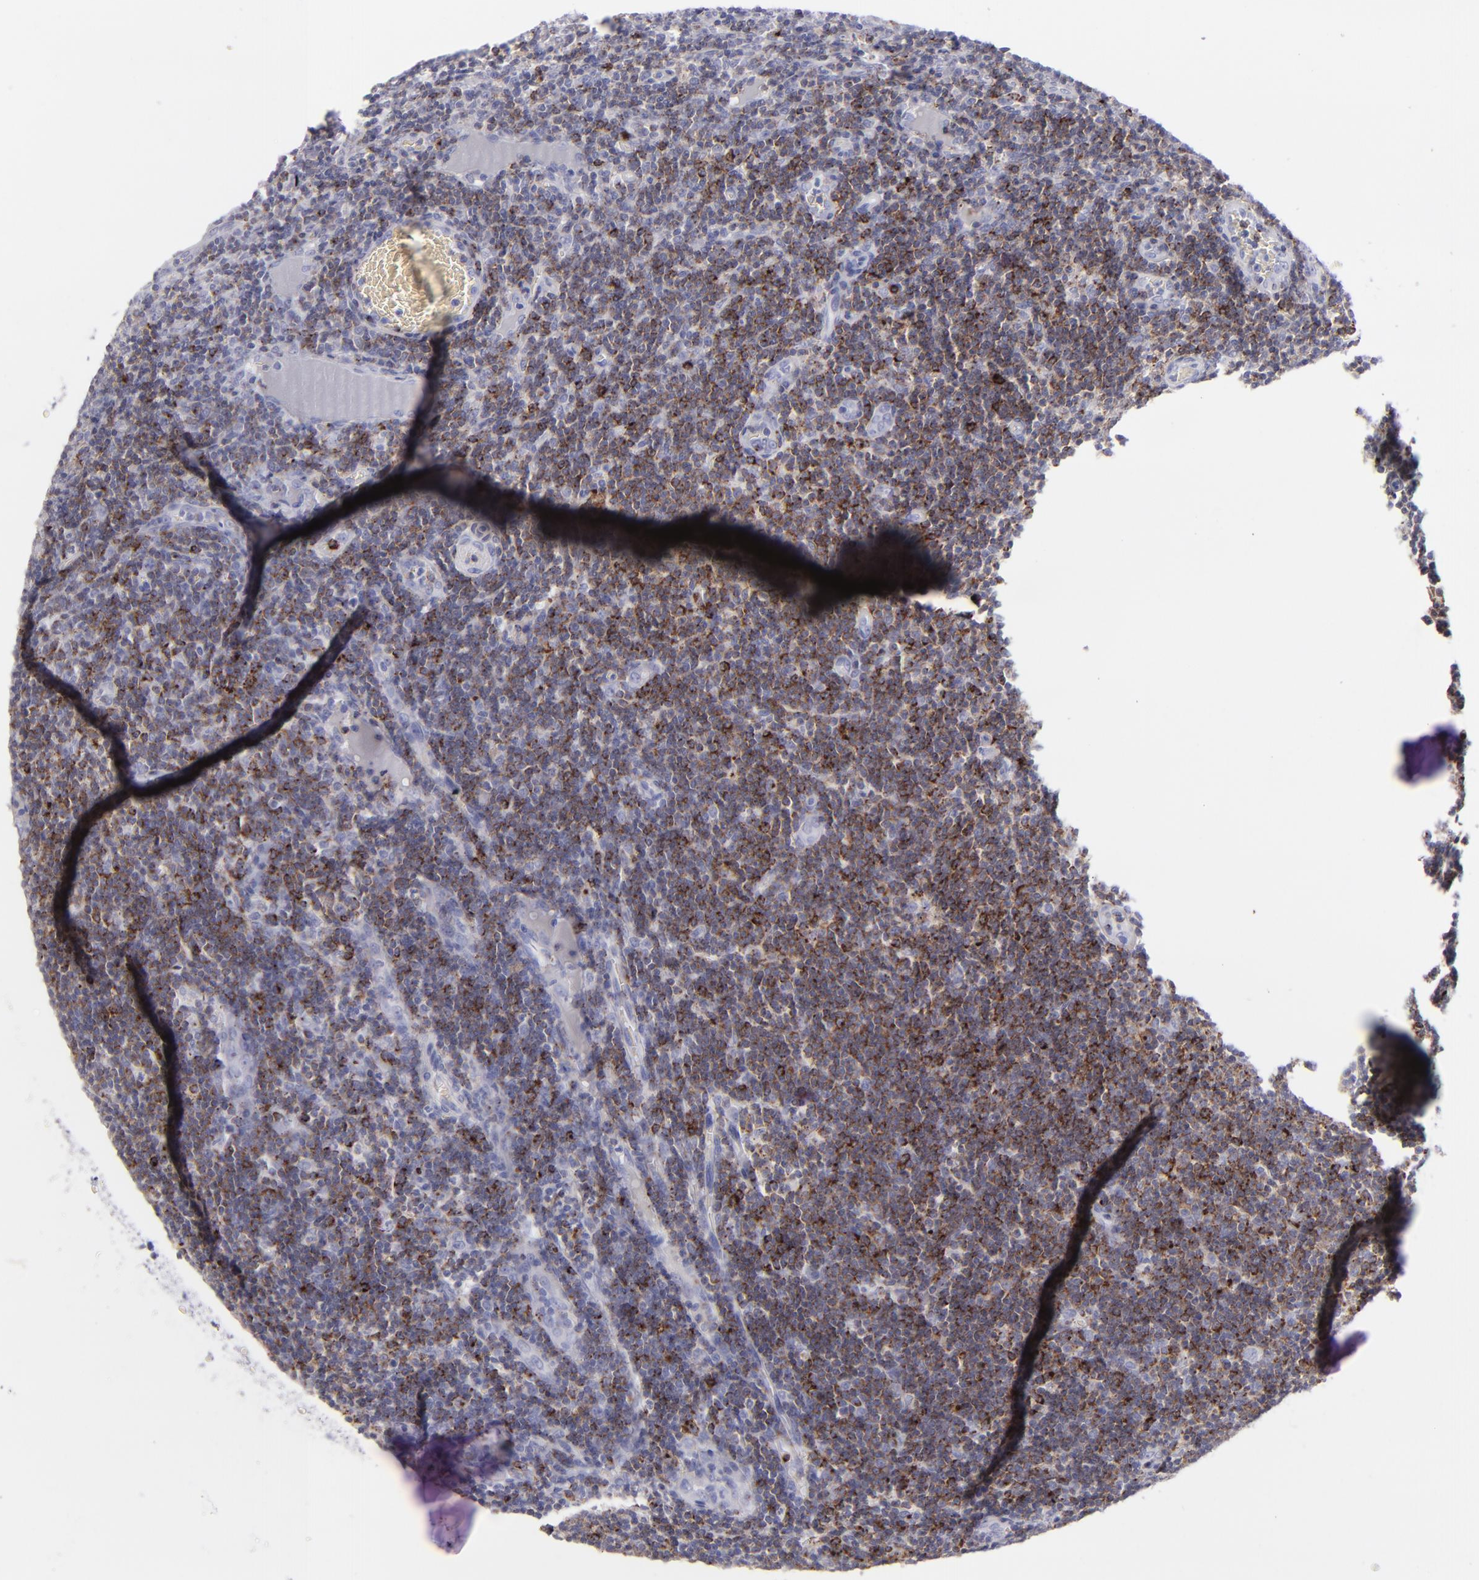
{"staining": {"intensity": "moderate", "quantity": "<25%", "location": "cytoplasmic/membranous"}, "tissue": "lymph node", "cell_type": "Germinal center cells", "image_type": "normal", "snomed": [{"axis": "morphology", "description": "Normal tissue, NOS"}, {"axis": "morphology", "description": "Inflammation, NOS"}, {"axis": "topography", "description": "Lymph node"}, {"axis": "topography", "description": "Salivary gland"}], "caption": "Germinal center cells exhibit moderate cytoplasmic/membranous staining in about <25% of cells in unremarkable lymph node.", "gene": "CD2", "patient": {"sex": "male", "age": 3}}